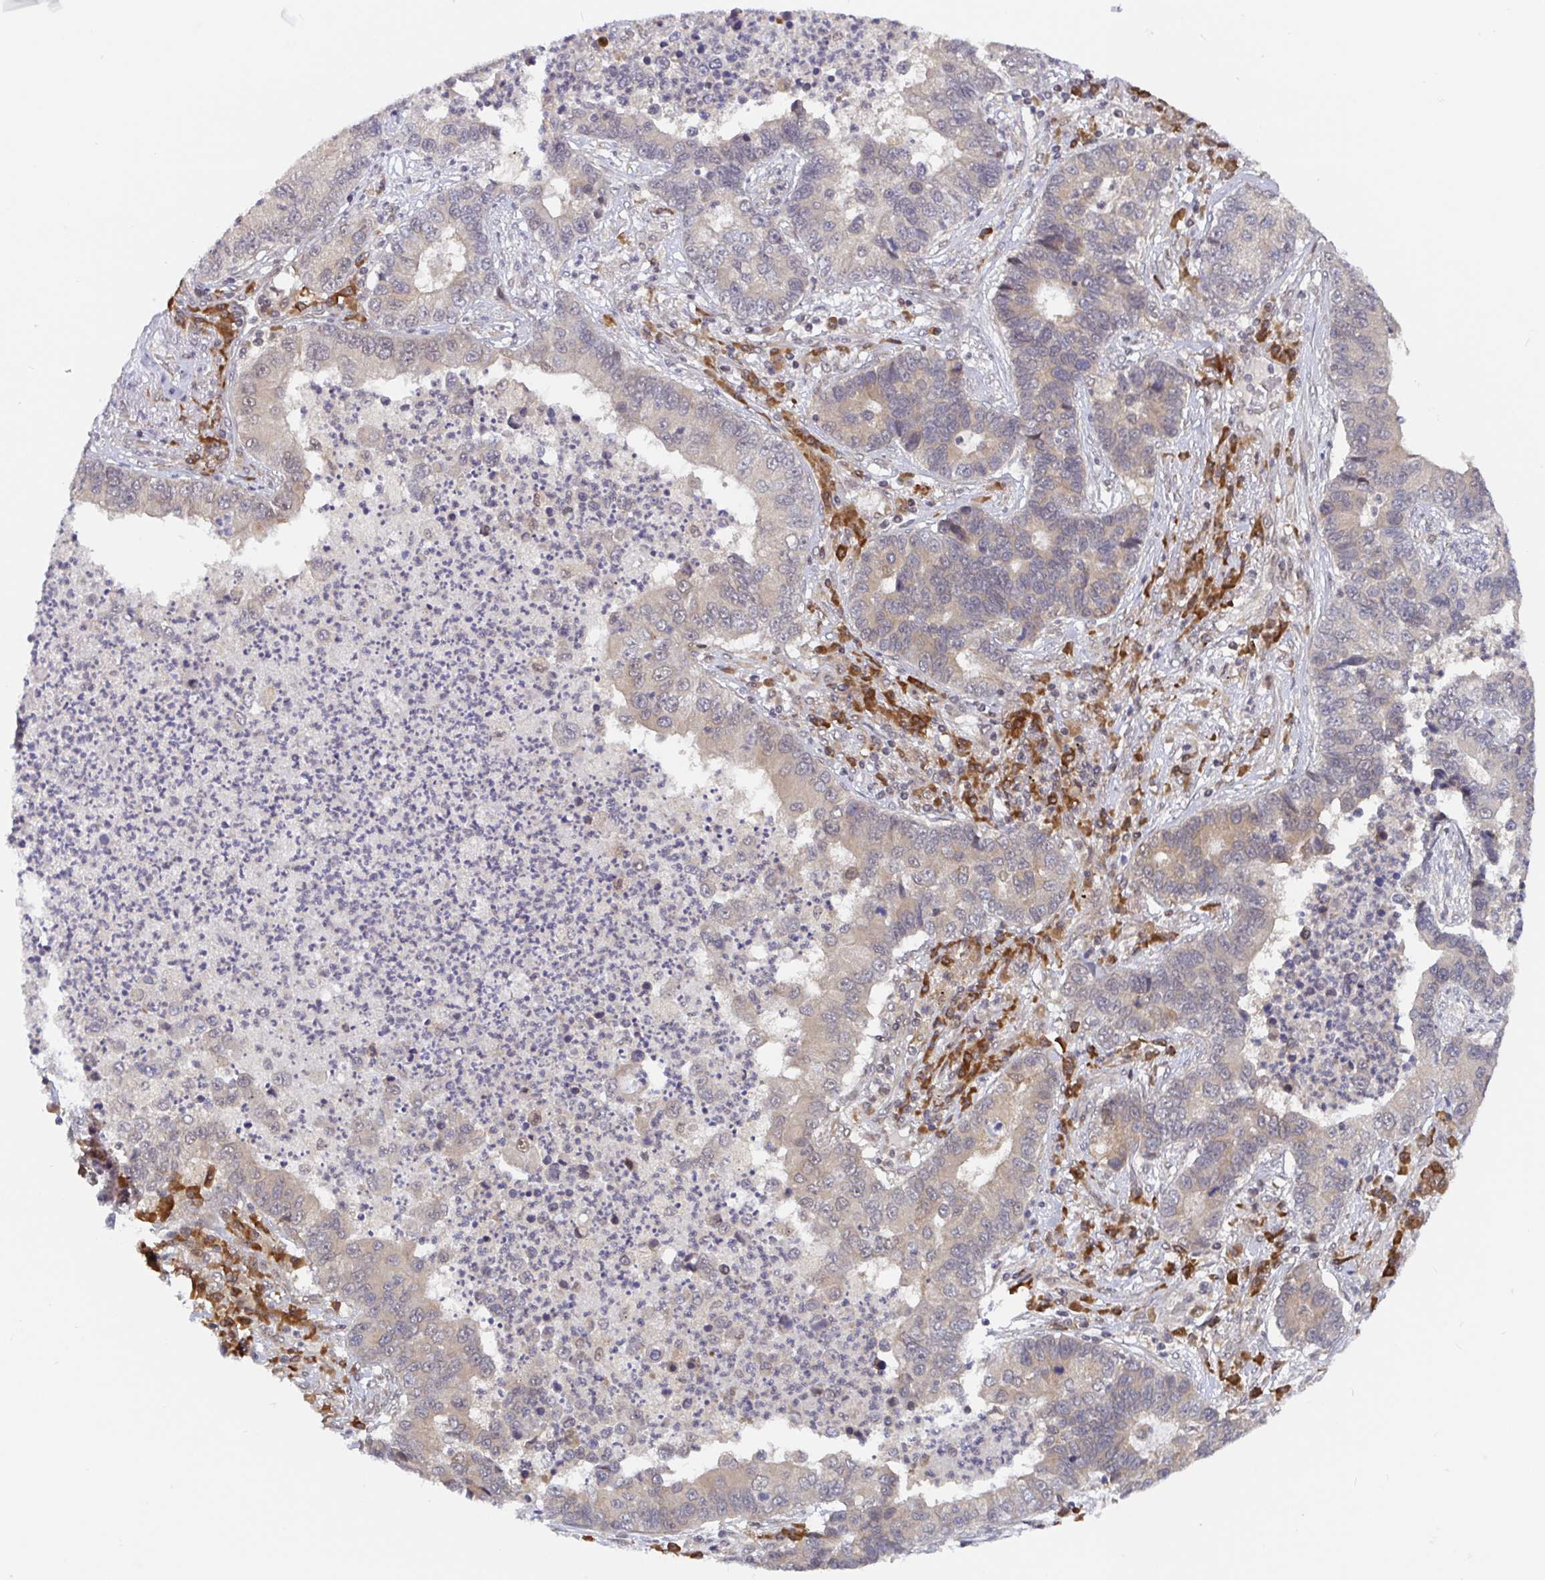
{"staining": {"intensity": "weak", "quantity": "<25%", "location": "cytoplasmic/membranous"}, "tissue": "lung cancer", "cell_type": "Tumor cells", "image_type": "cancer", "snomed": [{"axis": "morphology", "description": "Adenocarcinoma, NOS"}, {"axis": "topography", "description": "Lung"}], "caption": "This is an immunohistochemistry photomicrograph of lung cancer (adenocarcinoma). There is no expression in tumor cells.", "gene": "ALG1", "patient": {"sex": "female", "age": 57}}